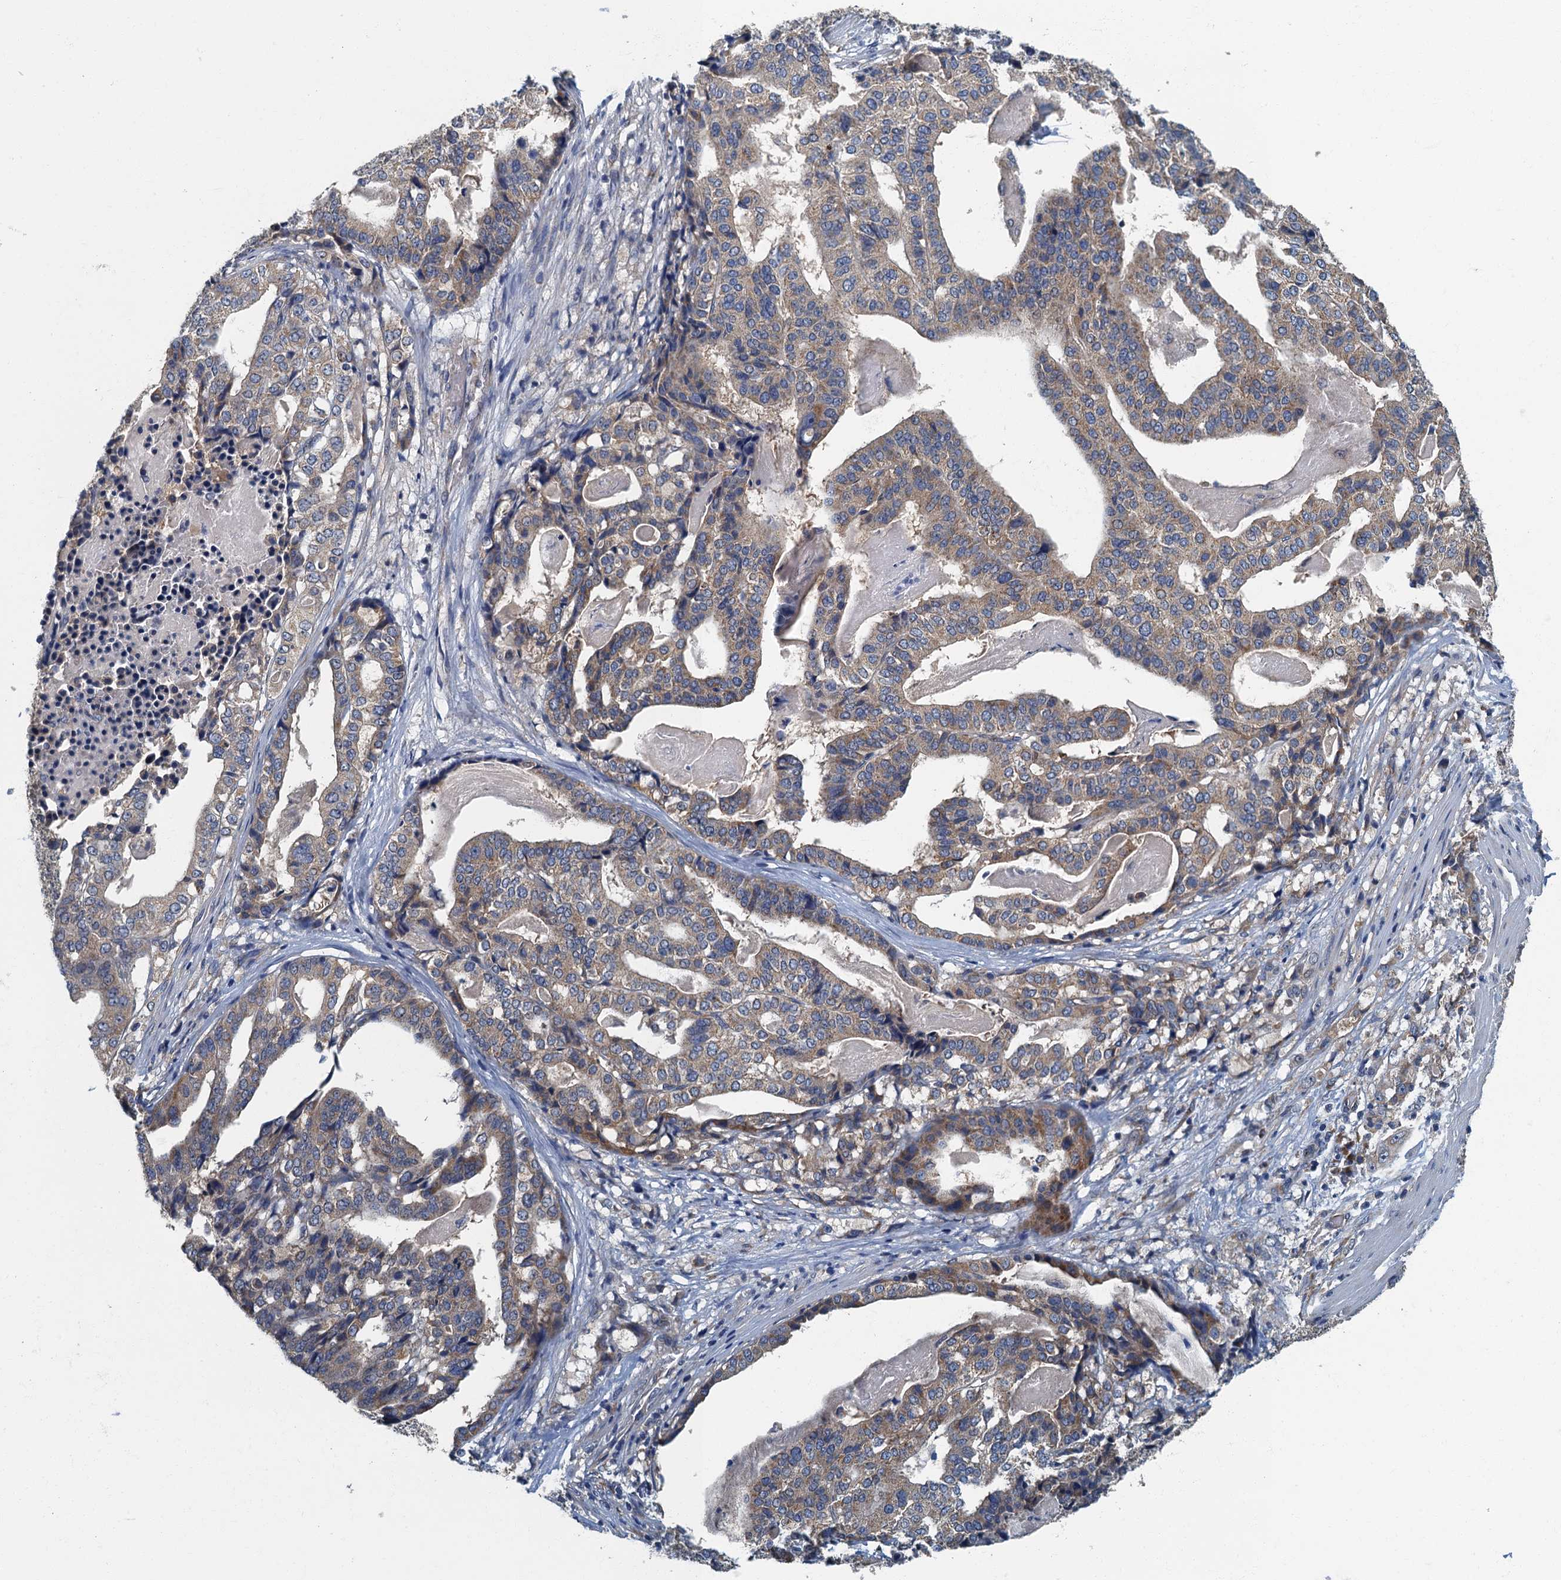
{"staining": {"intensity": "weak", "quantity": "25%-75%", "location": "cytoplasmic/membranous"}, "tissue": "stomach cancer", "cell_type": "Tumor cells", "image_type": "cancer", "snomed": [{"axis": "morphology", "description": "Adenocarcinoma, NOS"}, {"axis": "topography", "description": "Stomach"}], "caption": "Stomach cancer (adenocarcinoma) stained with a protein marker displays weak staining in tumor cells.", "gene": "DDX49", "patient": {"sex": "male", "age": 48}}